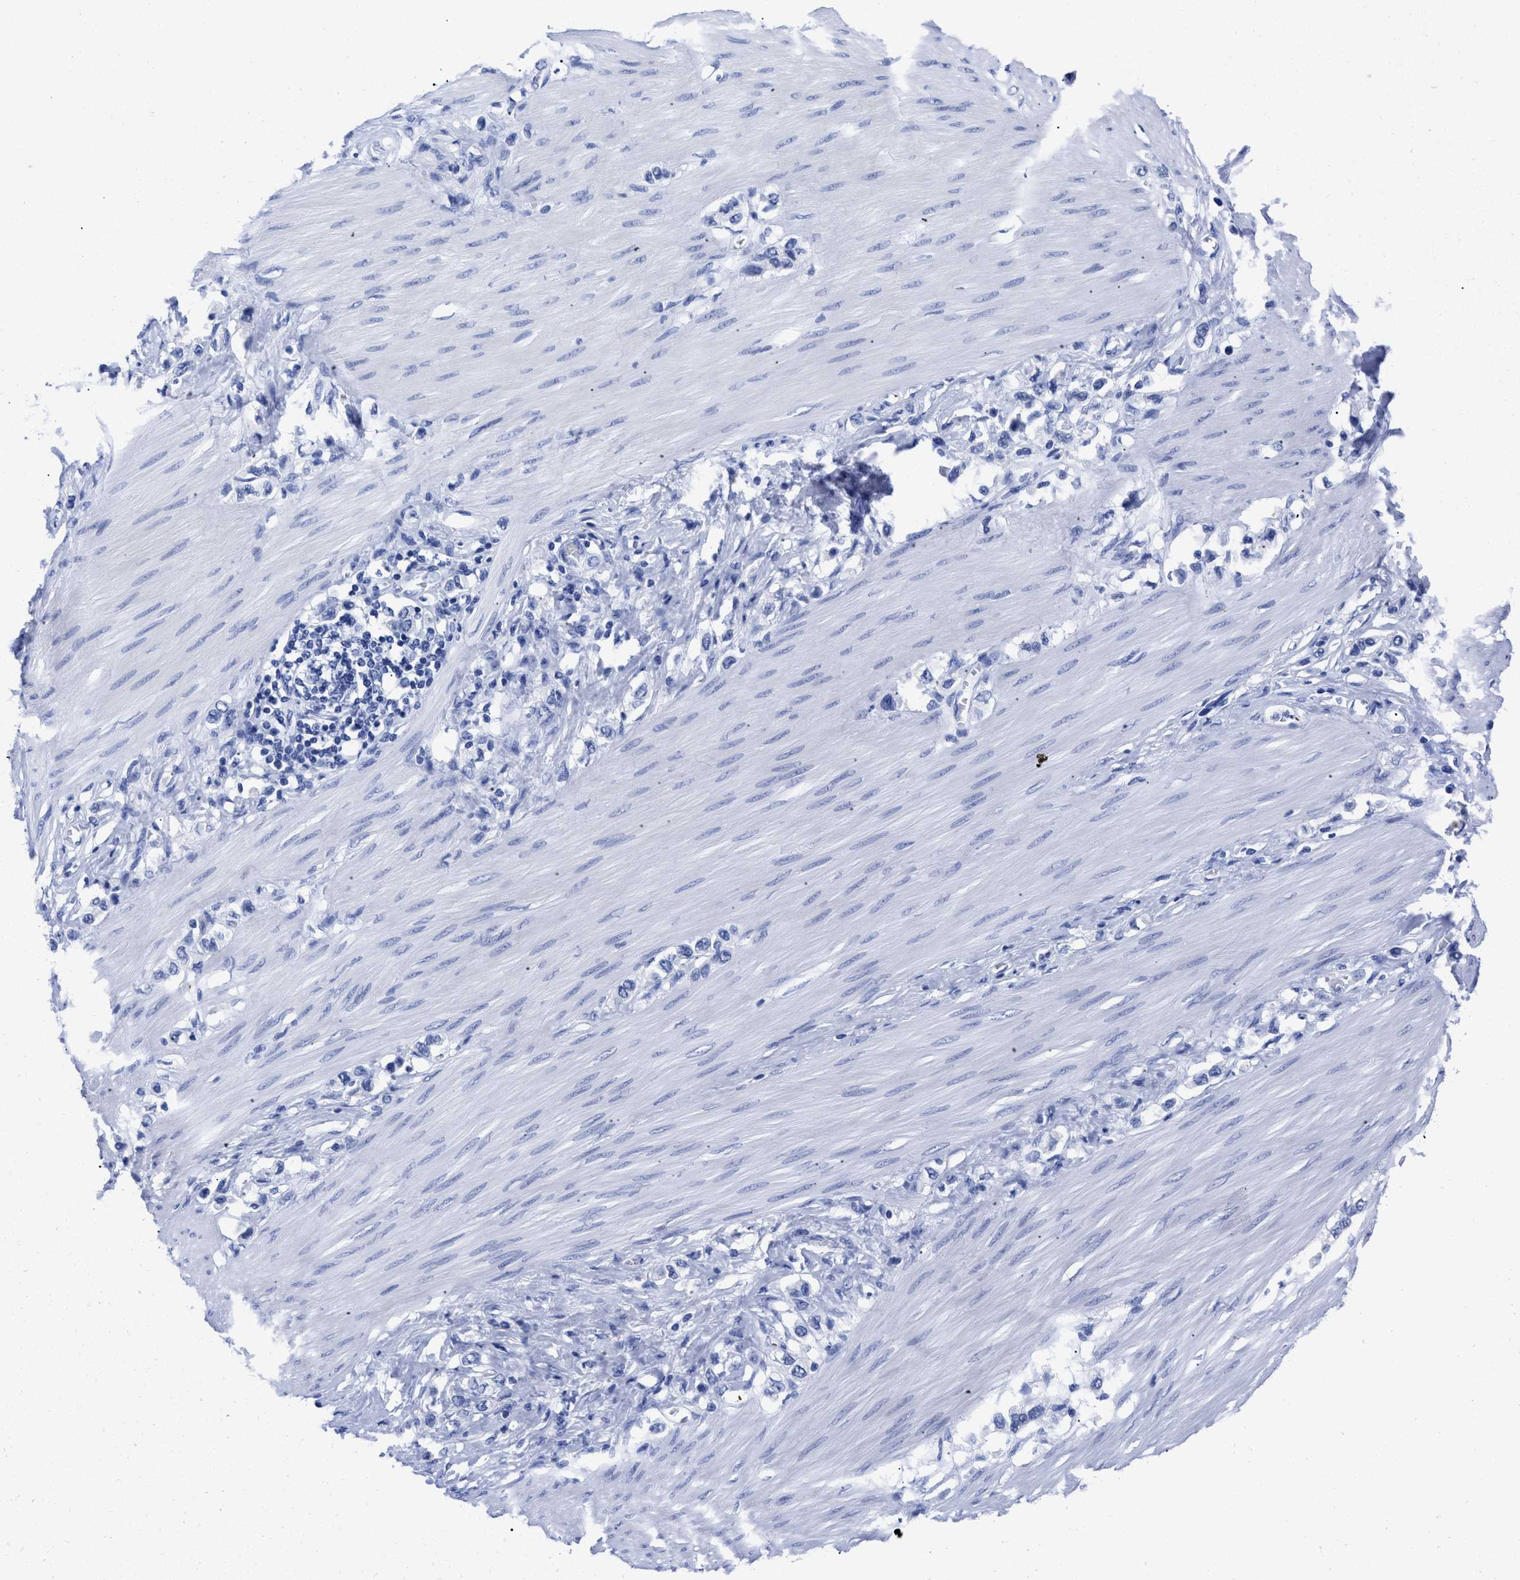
{"staining": {"intensity": "negative", "quantity": "none", "location": "none"}, "tissue": "stomach cancer", "cell_type": "Tumor cells", "image_type": "cancer", "snomed": [{"axis": "morphology", "description": "Adenocarcinoma, NOS"}, {"axis": "topography", "description": "Stomach"}], "caption": "Human stomach cancer (adenocarcinoma) stained for a protein using immunohistochemistry (IHC) displays no staining in tumor cells.", "gene": "TREML1", "patient": {"sex": "female", "age": 65}}